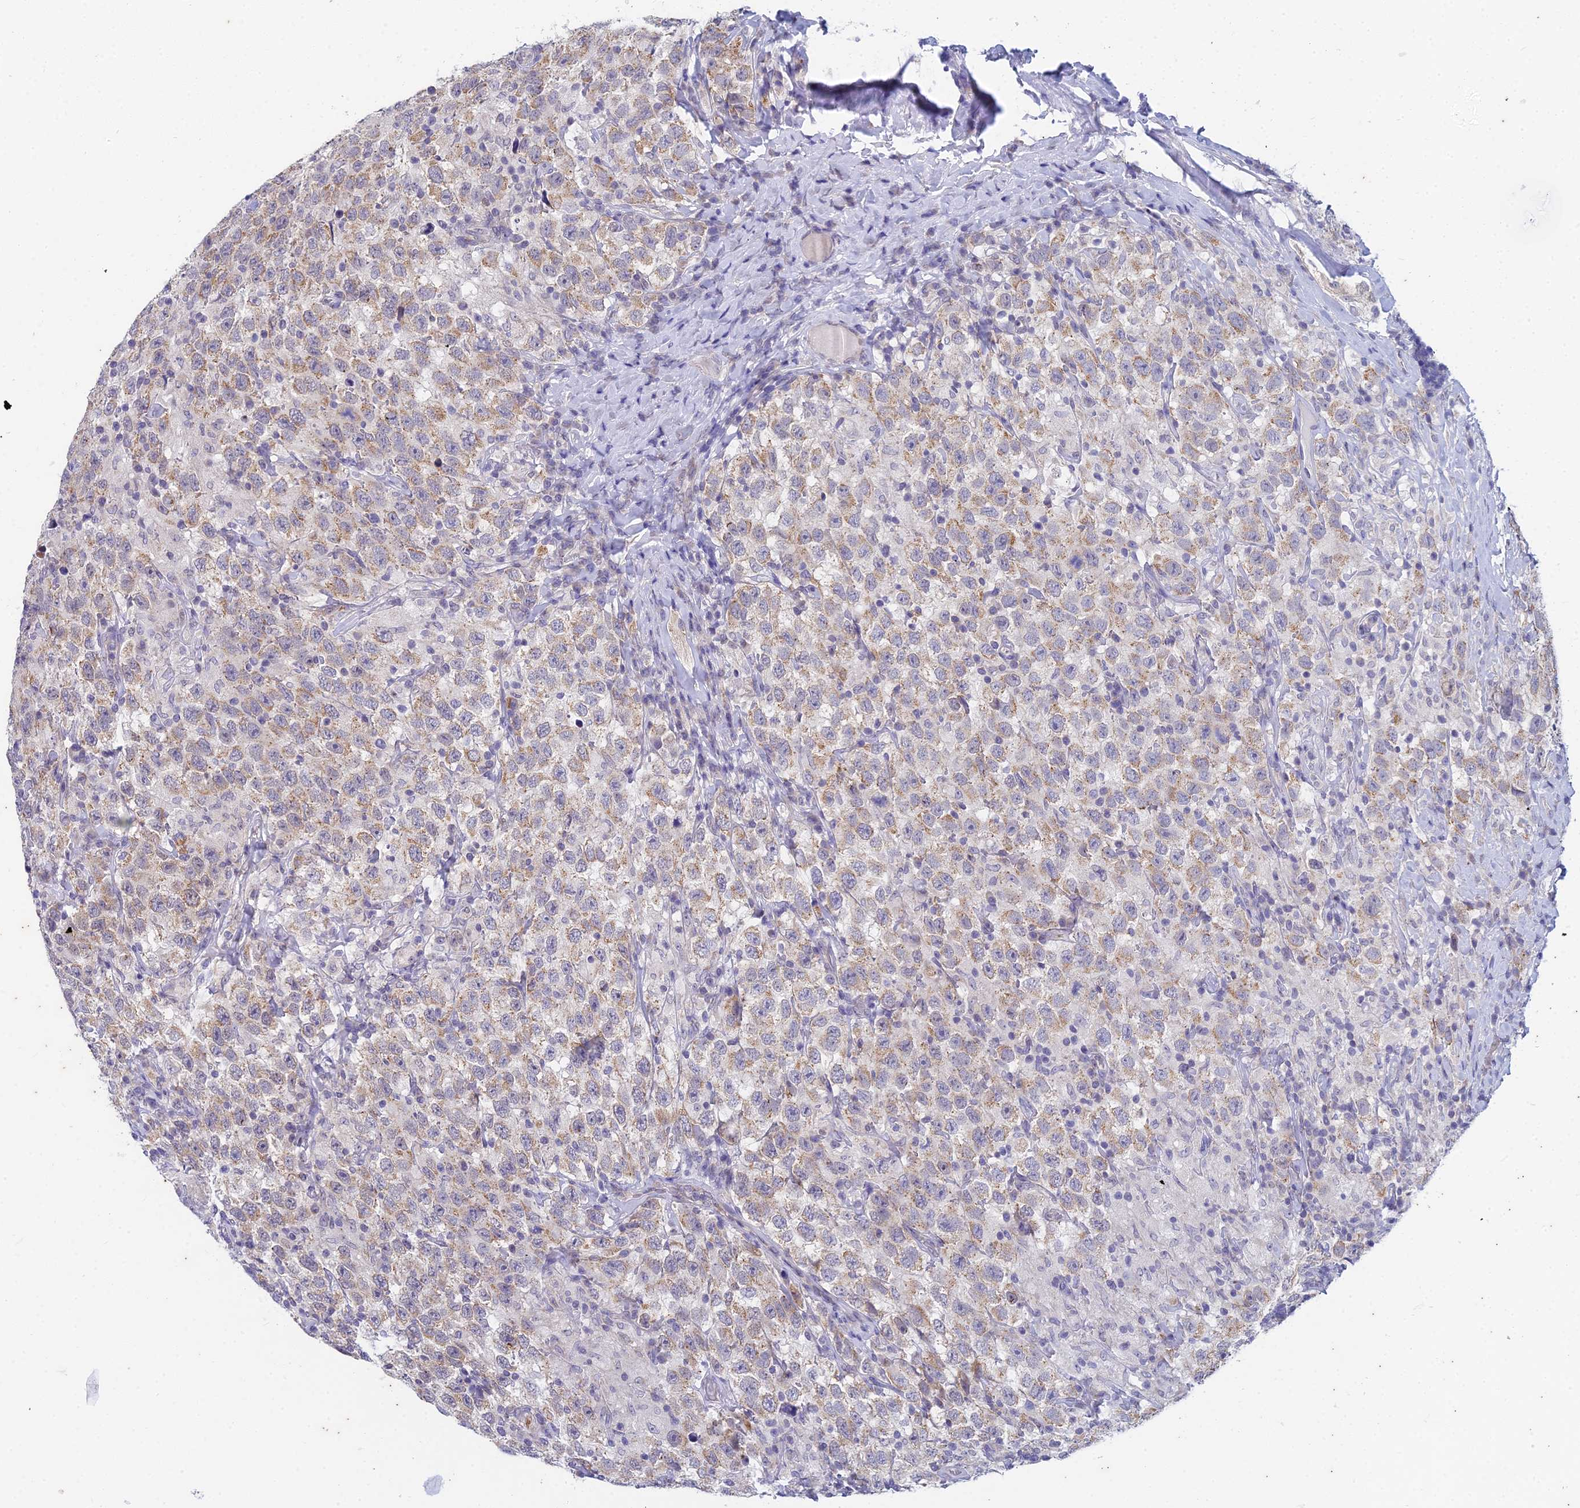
{"staining": {"intensity": "moderate", "quantity": ">75%", "location": "cytoplasmic/membranous"}, "tissue": "testis cancer", "cell_type": "Tumor cells", "image_type": "cancer", "snomed": [{"axis": "morphology", "description": "Seminoma, NOS"}, {"axis": "topography", "description": "Testis"}], "caption": "Protein analysis of testis cancer tissue displays moderate cytoplasmic/membranous expression in about >75% of tumor cells.", "gene": "EEF2KMT", "patient": {"sex": "male", "age": 41}}